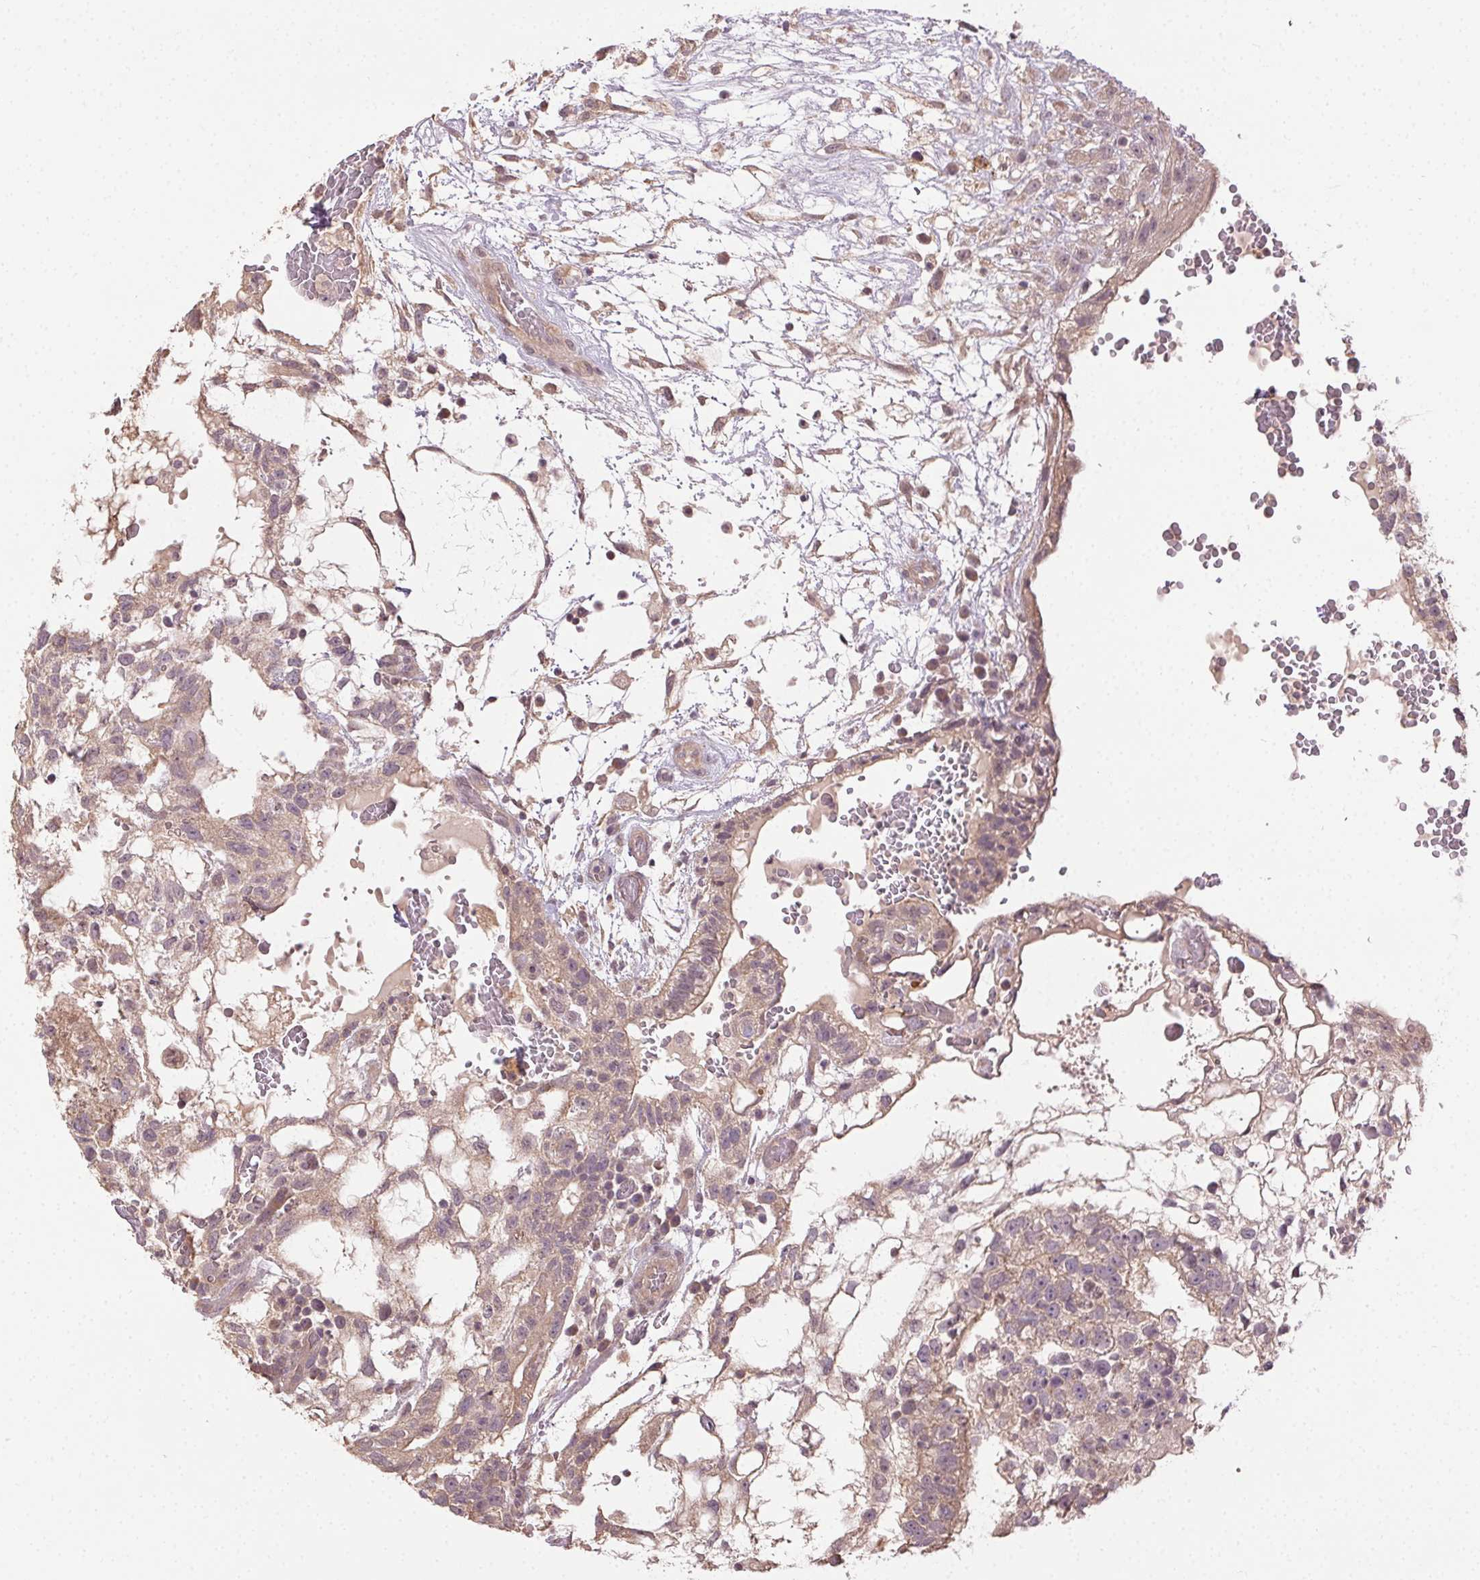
{"staining": {"intensity": "weak", "quantity": ">75%", "location": "cytoplasmic/membranous"}, "tissue": "testis cancer", "cell_type": "Tumor cells", "image_type": "cancer", "snomed": [{"axis": "morphology", "description": "Normal tissue, NOS"}, {"axis": "morphology", "description": "Carcinoma, Embryonal, NOS"}, {"axis": "topography", "description": "Testis"}], "caption": "This image shows testis cancer stained with immunohistochemistry (IHC) to label a protein in brown. The cytoplasmic/membranous of tumor cells show weak positivity for the protein. Nuclei are counter-stained blue.", "gene": "ATP1B3", "patient": {"sex": "male", "age": 32}}